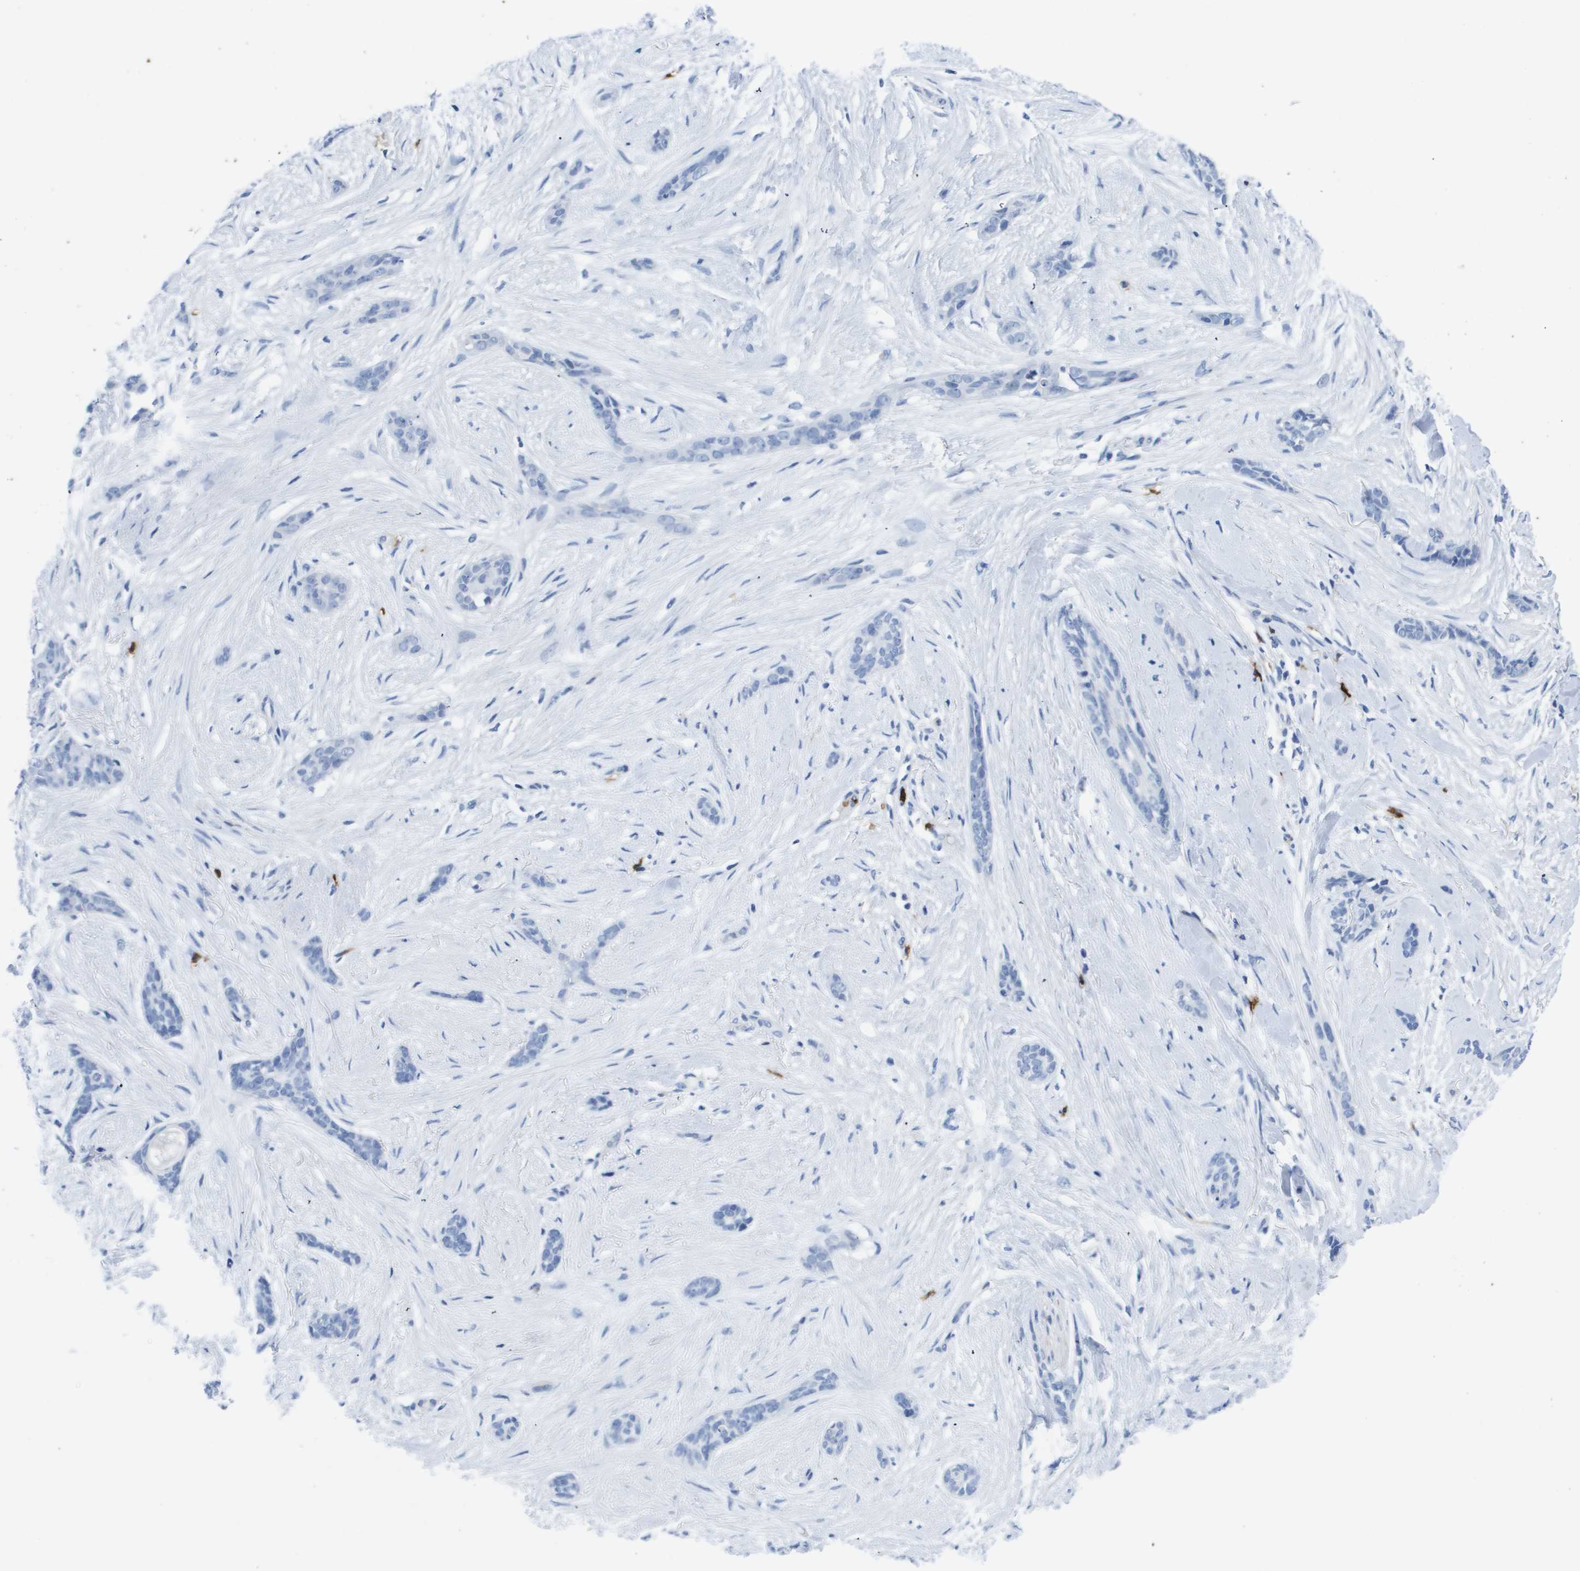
{"staining": {"intensity": "negative", "quantity": "none", "location": "none"}, "tissue": "skin cancer", "cell_type": "Tumor cells", "image_type": "cancer", "snomed": [{"axis": "morphology", "description": "Basal cell carcinoma"}, {"axis": "morphology", "description": "Adnexal tumor, benign"}, {"axis": "topography", "description": "Skin"}], "caption": "Immunohistochemistry (IHC) photomicrograph of human skin basal cell carcinoma stained for a protein (brown), which displays no staining in tumor cells.", "gene": "MS4A1", "patient": {"sex": "female", "age": 42}}